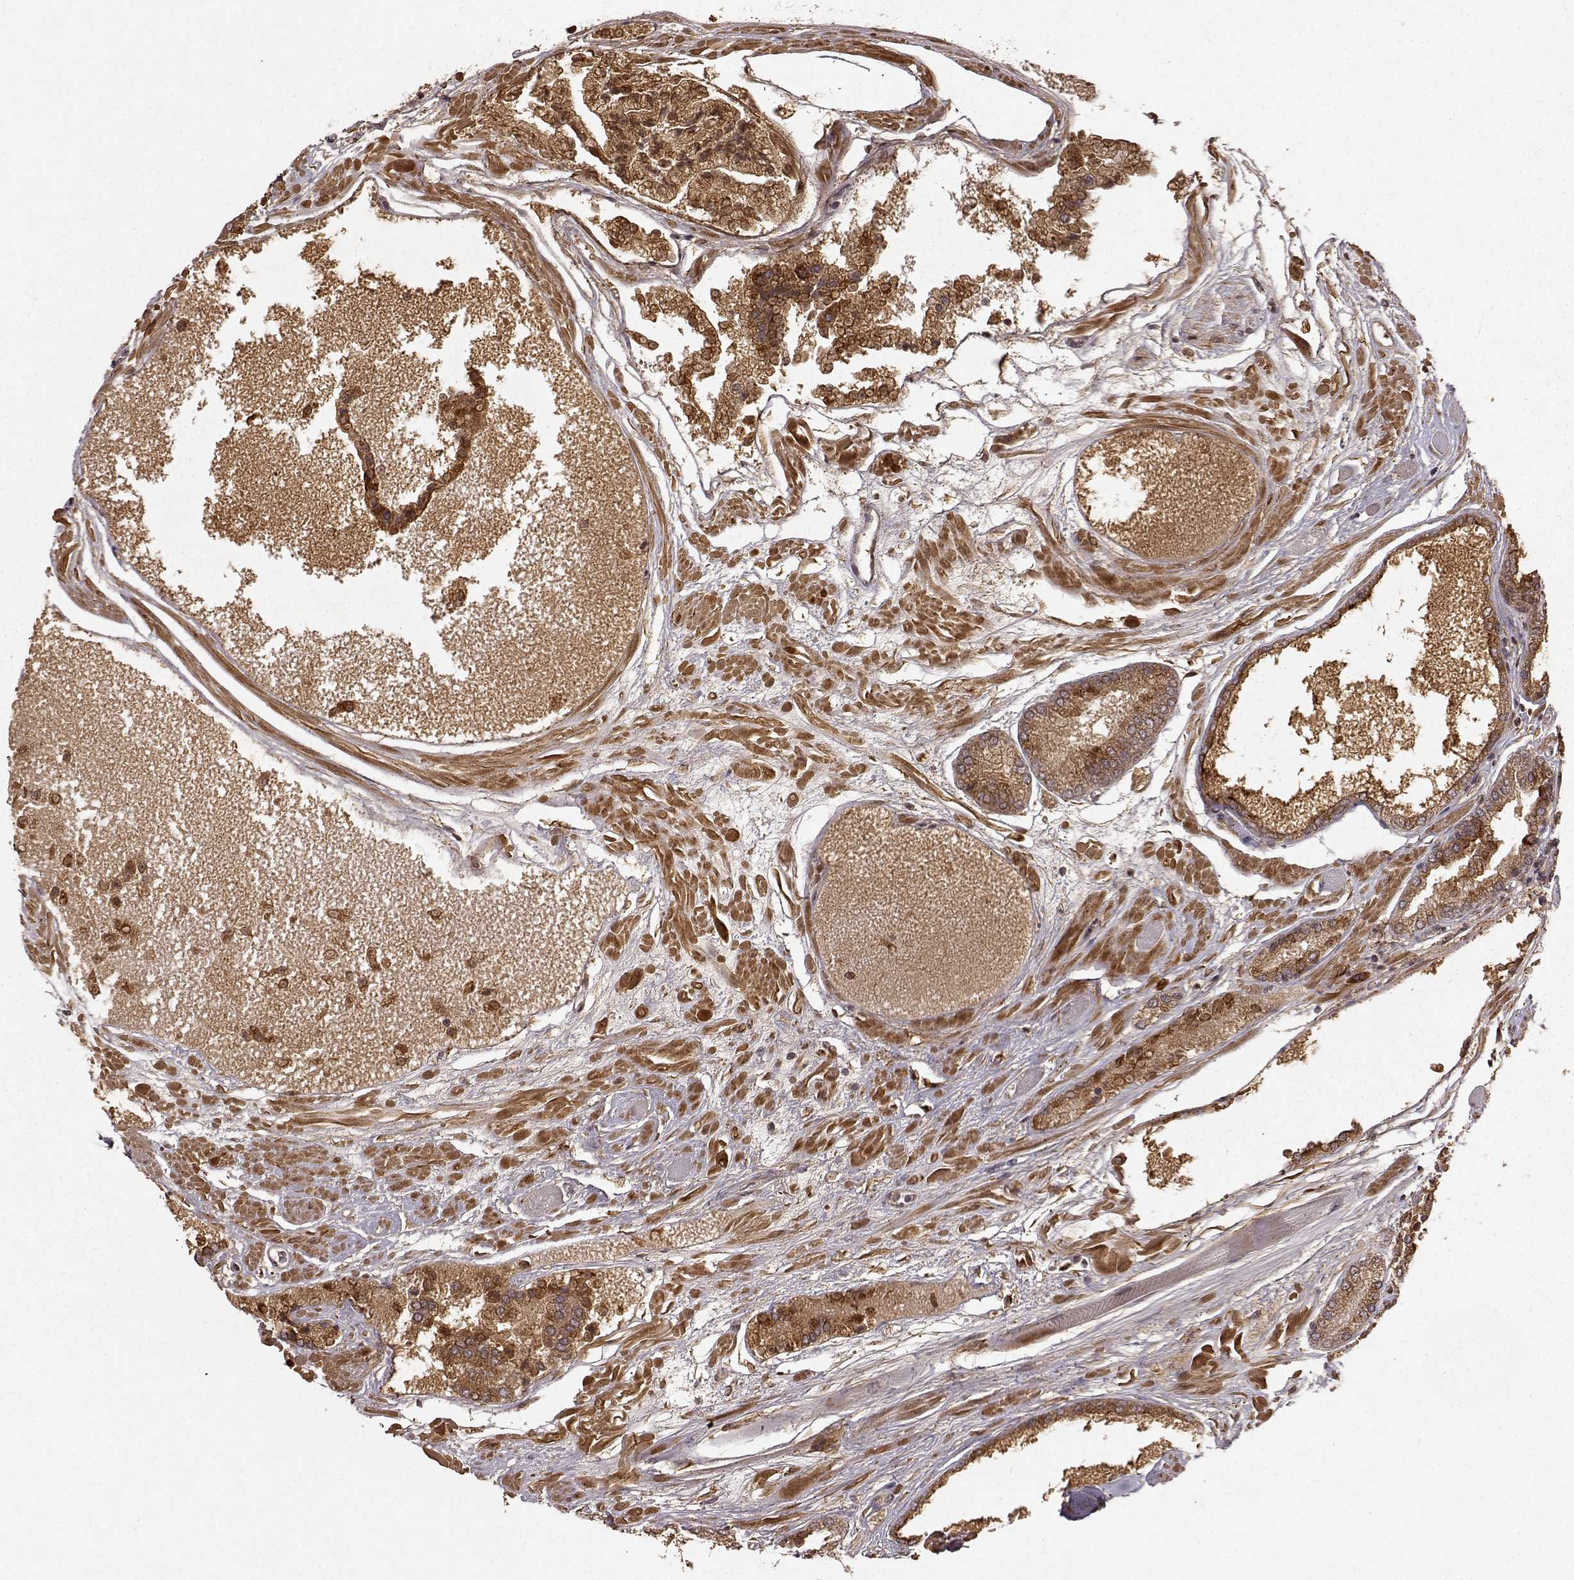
{"staining": {"intensity": "strong", "quantity": "25%-75%", "location": "cytoplasmic/membranous"}, "tissue": "prostate cancer", "cell_type": "Tumor cells", "image_type": "cancer", "snomed": [{"axis": "morphology", "description": "Adenocarcinoma, High grade"}, {"axis": "topography", "description": "Prostate"}], "caption": "High-magnification brightfield microscopy of prostate cancer (adenocarcinoma (high-grade)) stained with DAB (3,3'-diaminobenzidine) (brown) and counterstained with hematoxylin (blue). tumor cells exhibit strong cytoplasmic/membranous expression is identified in about25%-75% of cells. (Stains: DAB (3,3'-diaminobenzidine) in brown, nuclei in blue, Microscopy: brightfield microscopy at high magnification).", "gene": "FSTL1", "patient": {"sex": "male", "age": 56}}